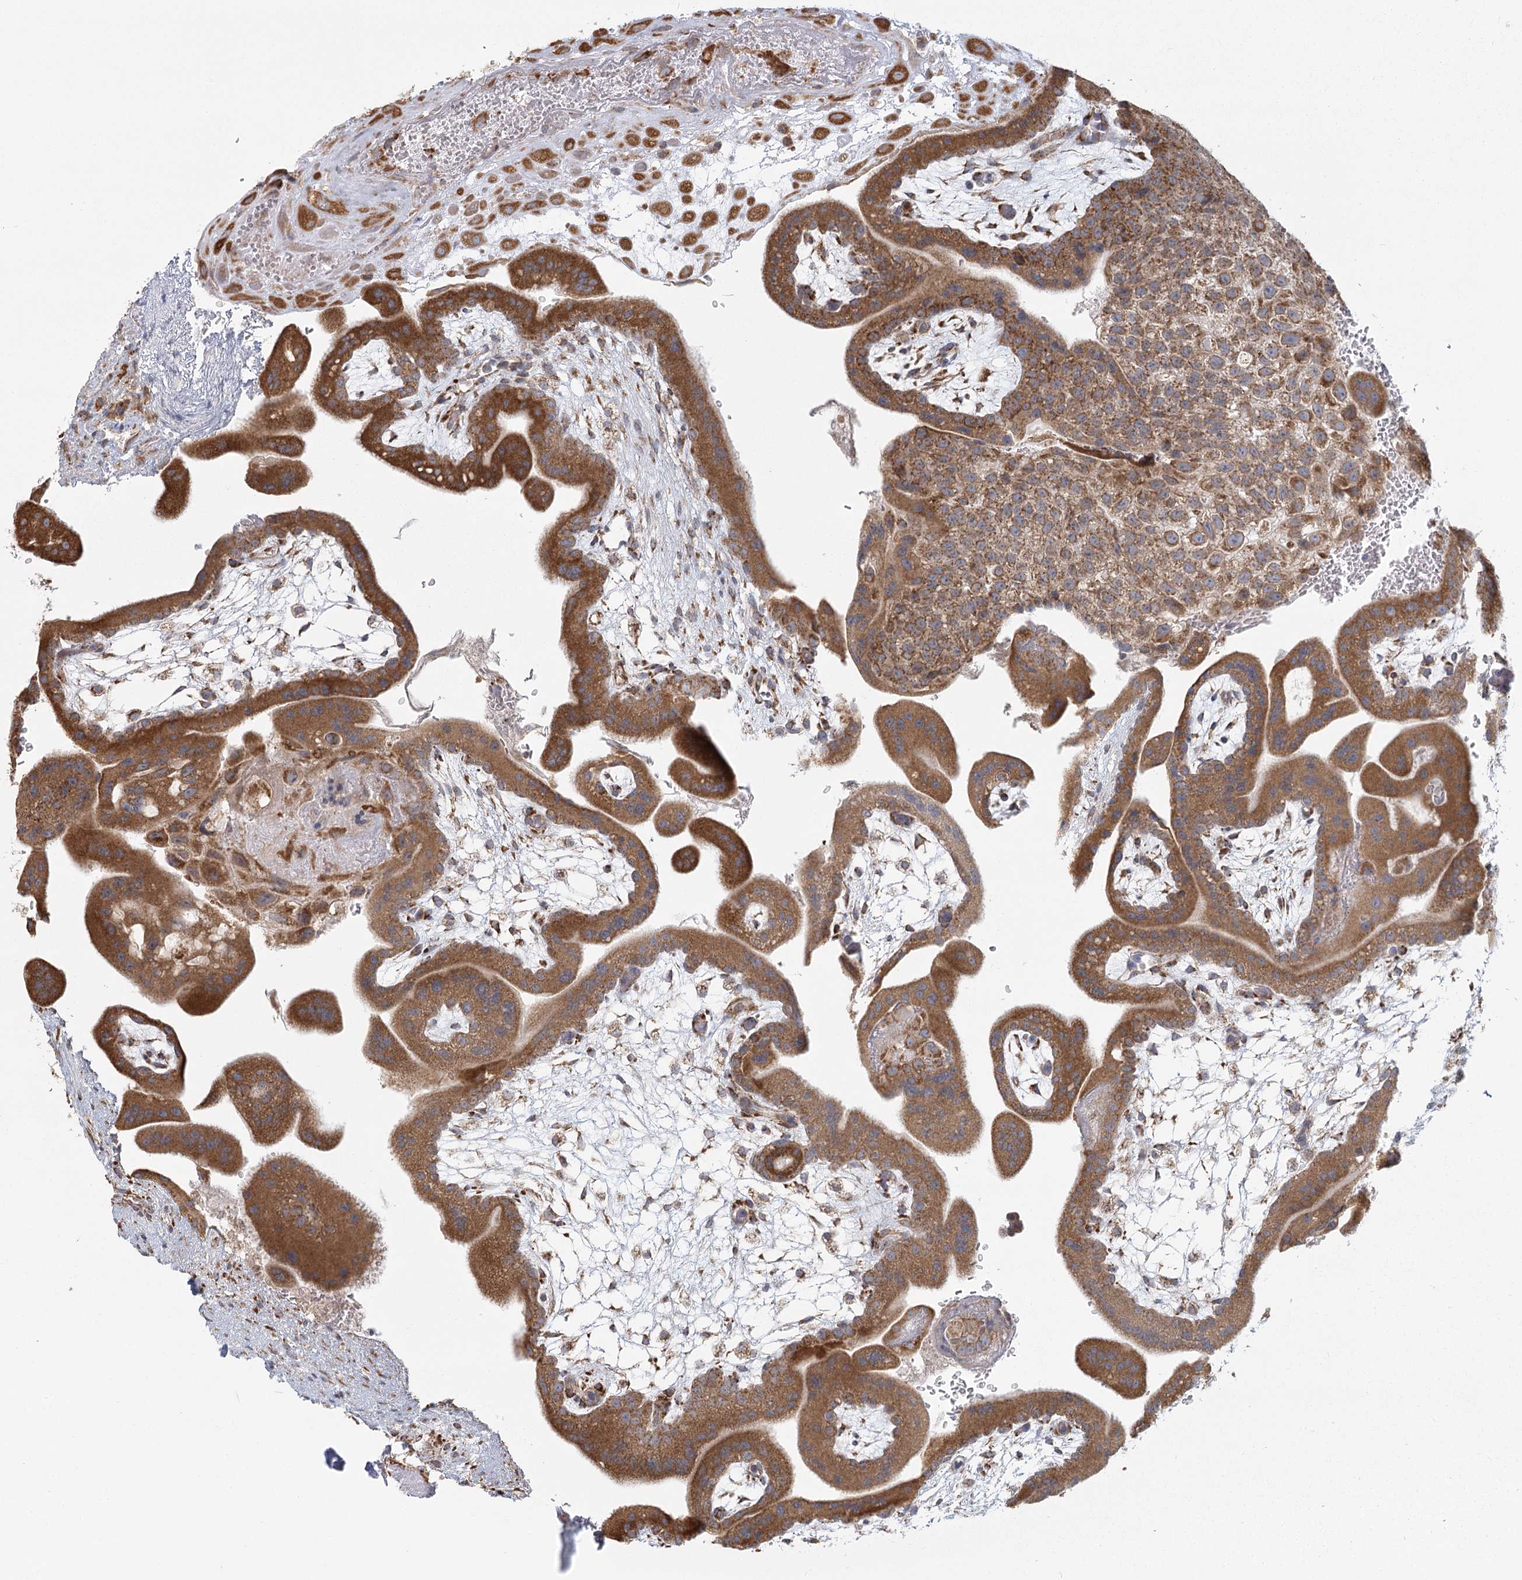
{"staining": {"intensity": "moderate", "quantity": ">75%", "location": "cytoplasmic/membranous"}, "tissue": "placenta", "cell_type": "Decidual cells", "image_type": "normal", "snomed": [{"axis": "morphology", "description": "Normal tissue, NOS"}, {"axis": "topography", "description": "Placenta"}], "caption": "Immunohistochemical staining of normal human placenta reveals >75% levels of moderate cytoplasmic/membranous protein expression in approximately >75% of decidual cells.", "gene": "LACTB", "patient": {"sex": "female", "age": 35}}